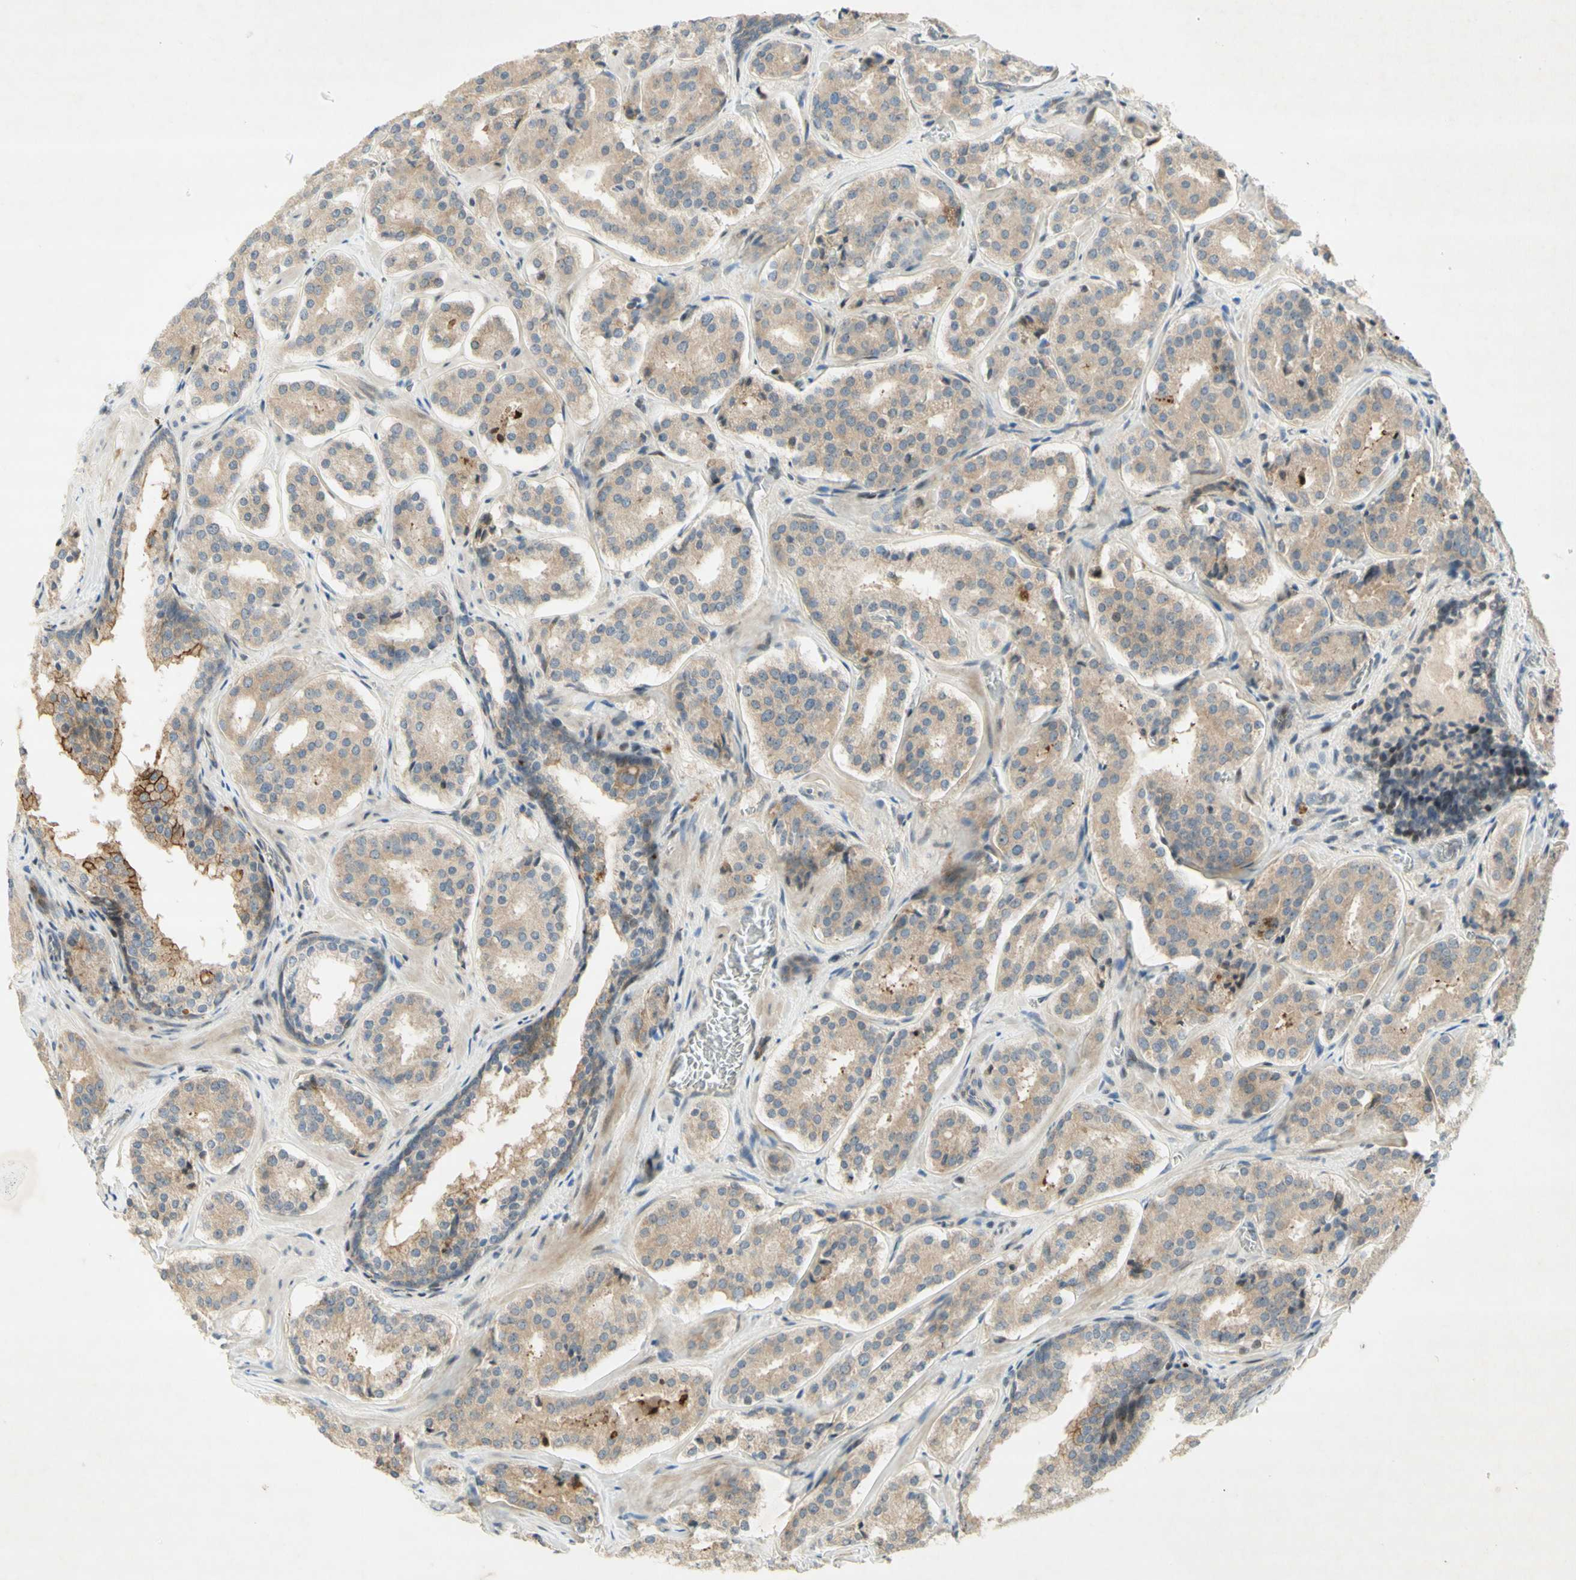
{"staining": {"intensity": "weak", "quantity": ">75%", "location": "cytoplasmic/membranous"}, "tissue": "prostate cancer", "cell_type": "Tumor cells", "image_type": "cancer", "snomed": [{"axis": "morphology", "description": "Adenocarcinoma, High grade"}, {"axis": "topography", "description": "Prostate"}], "caption": "High-grade adenocarcinoma (prostate) stained for a protein reveals weak cytoplasmic/membranous positivity in tumor cells.", "gene": "ETF1", "patient": {"sex": "male", "age": 60}}